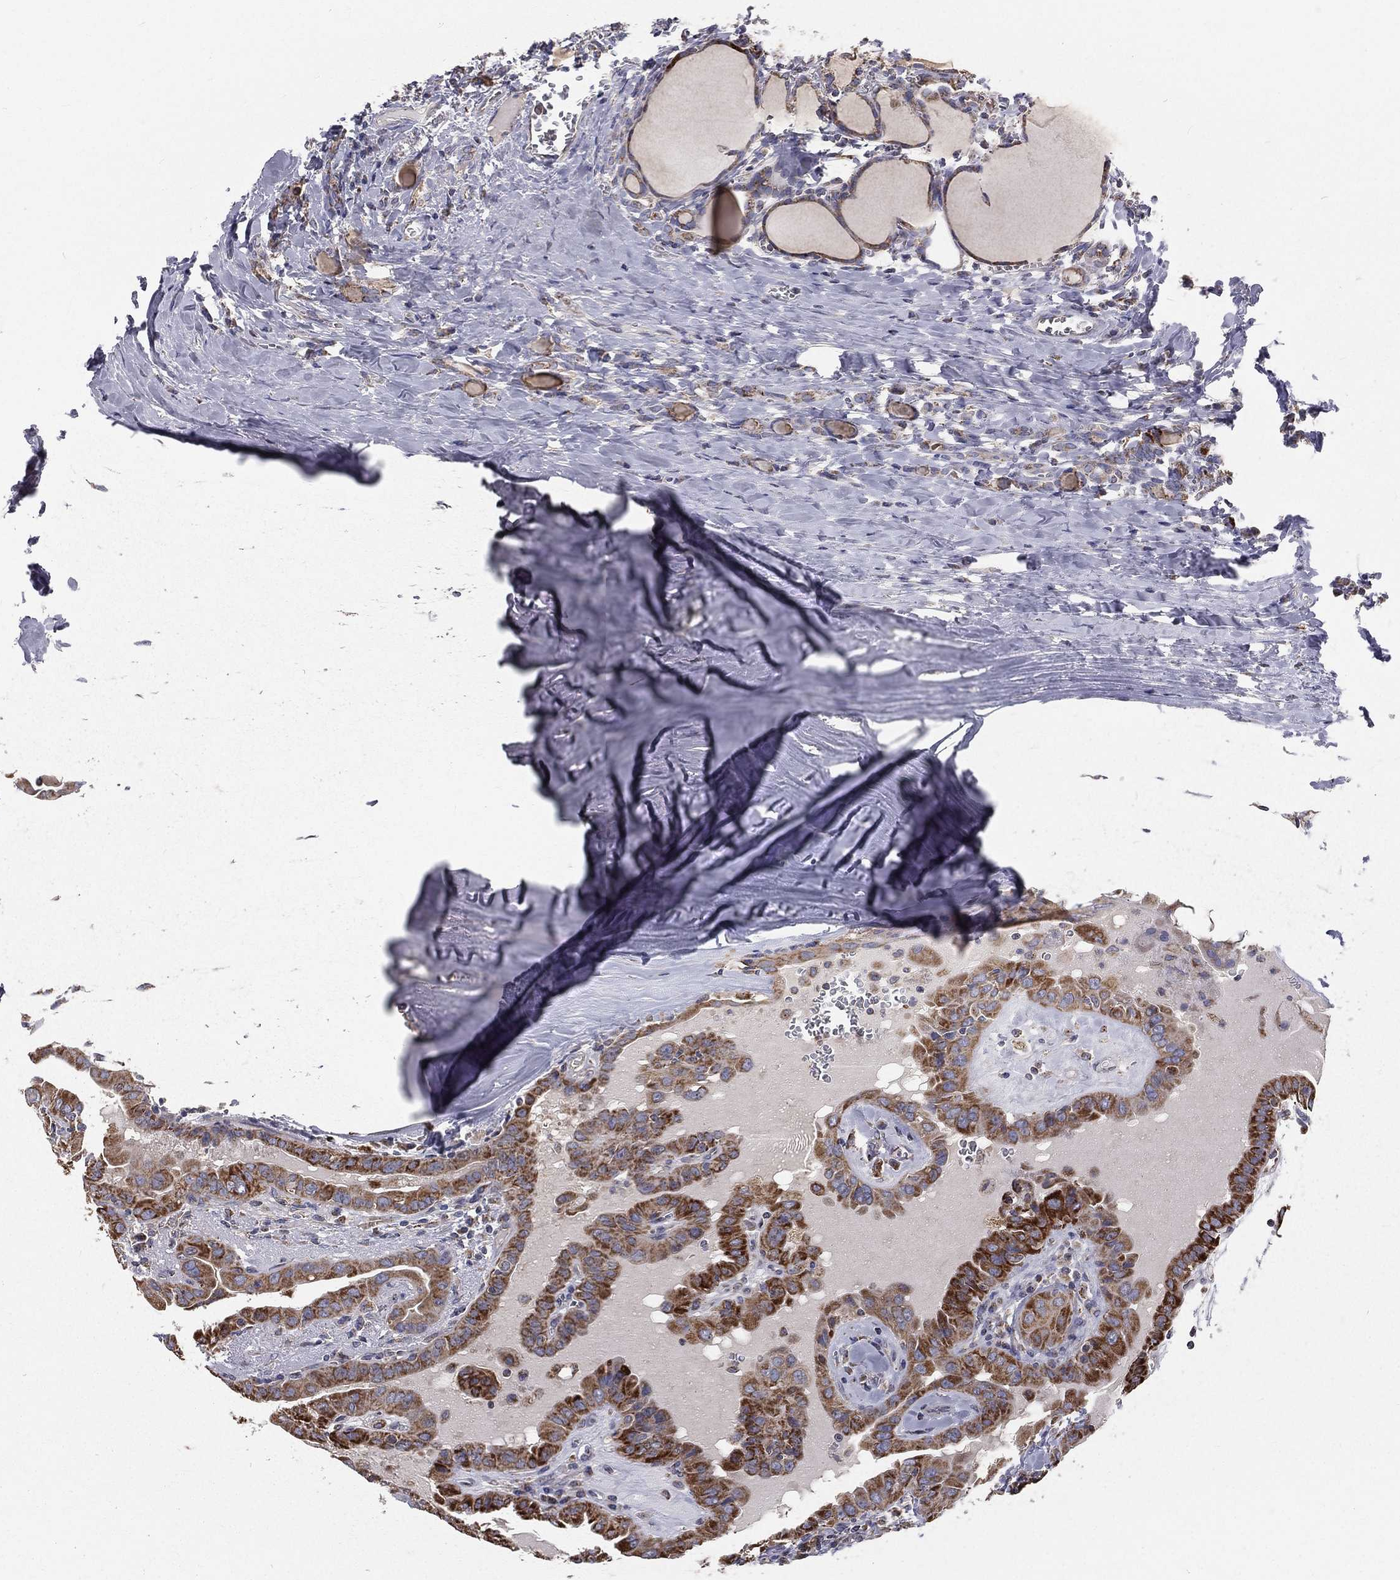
{"staining": {"intensity": "strong", "quantity": ">75%", "location": "cytoplasmic/membranous"}, "tissue": "thyroid cancer", "cell_type": "Tumor cells", "image_type": "cancer", "snomed": [{"axis": "morphology", "description": "Papillary adenocarcinoma, NOS"}, {"axis": "topography", "description": "Thyroid gland"}], "caption": "Human thyroid papillary adenocarcinoma stained for a protein (brown) reveals strong cytoplasmic/membranous positive positivity in approximately >75% of tumor cells.", "gene": "HADH", "patient": {"sex": "female", "age": 37}}